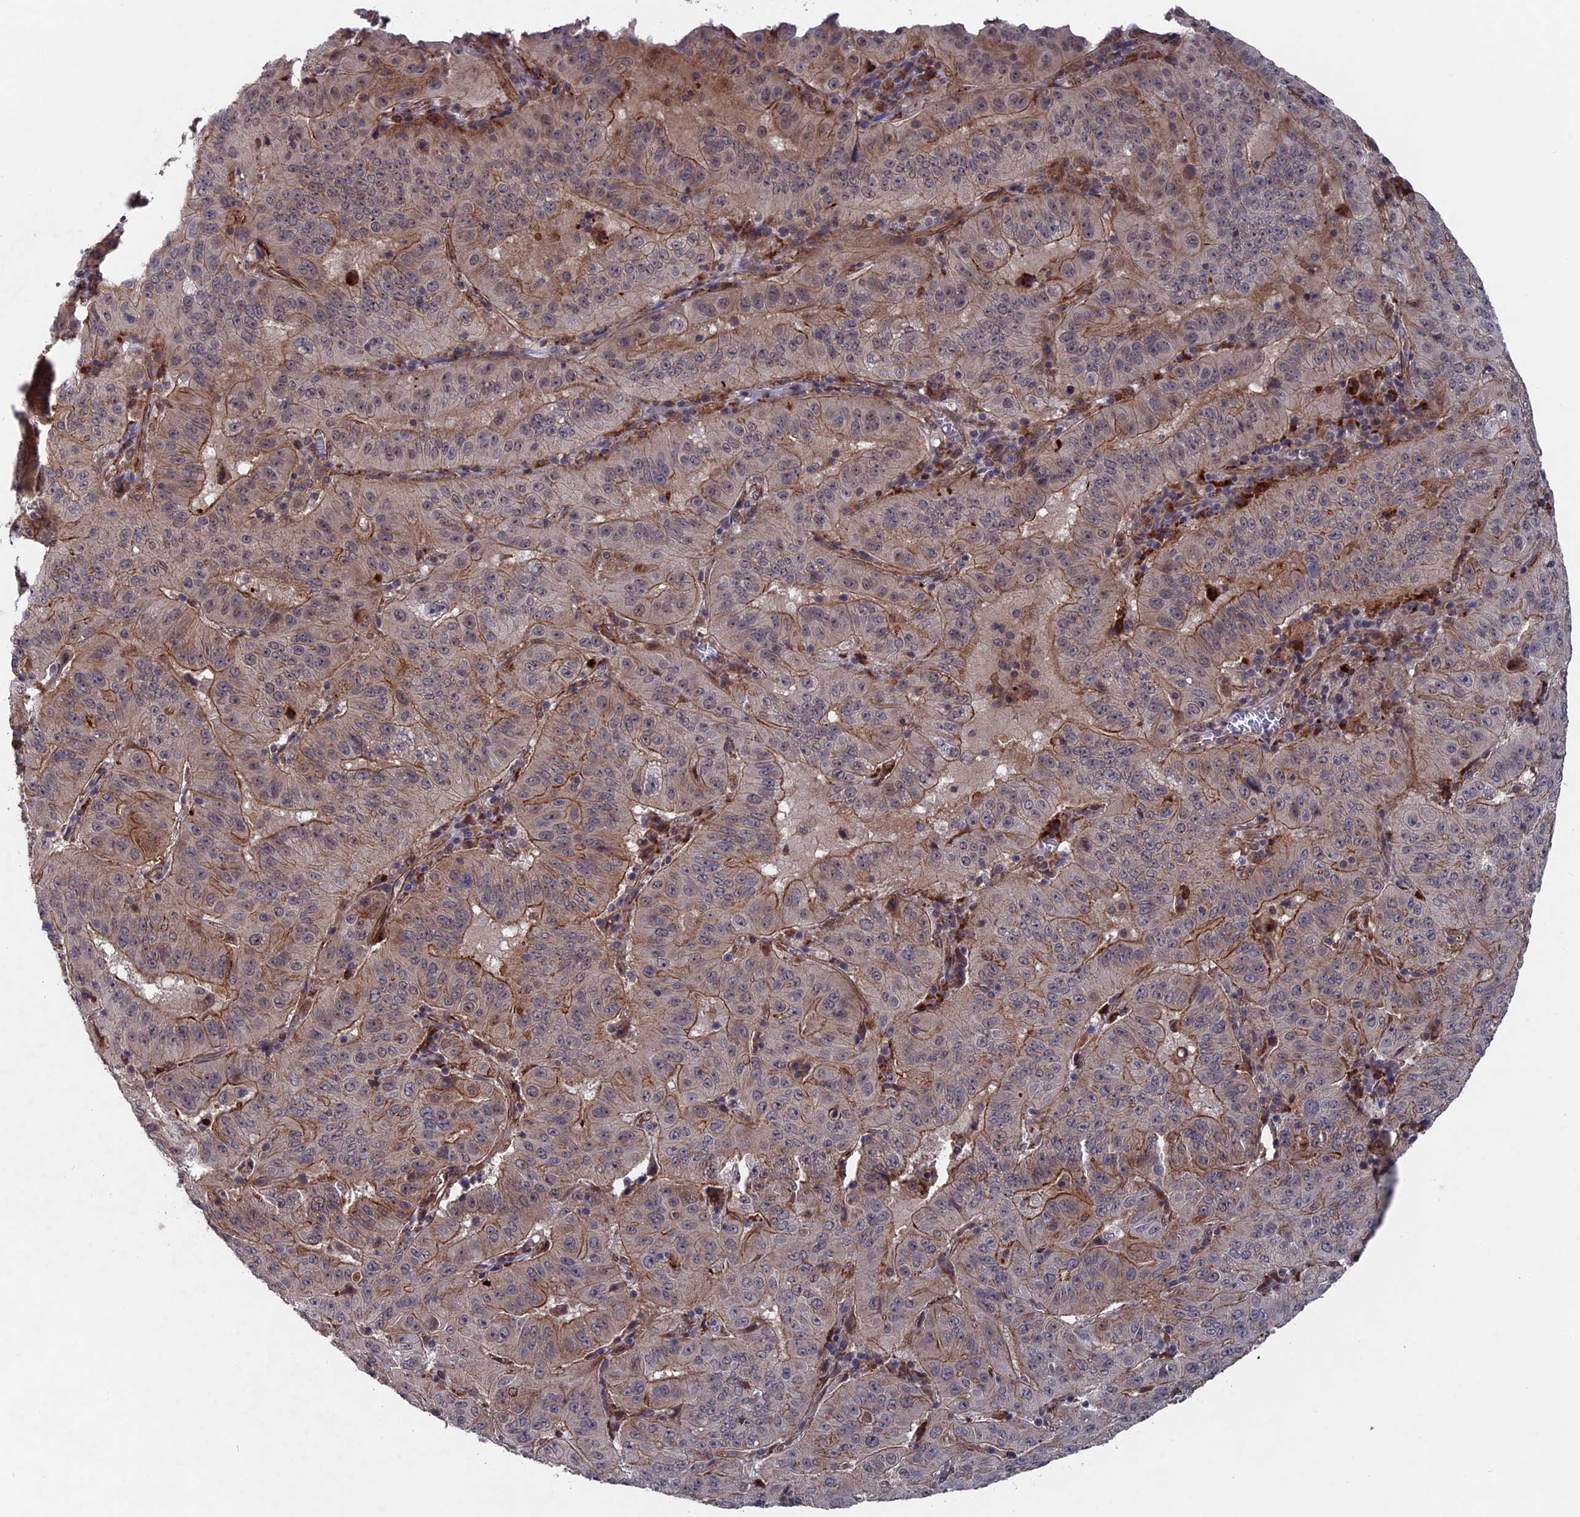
{"staining": {"intensity": "moderate", "quantity": "25%-75%", "location": "cytoplasmic/membranous"}, "tissue": "pancreatic cancer", "cell_type": "Tumor cells", "image_type": "cancer", "snomed": [{"axis": "morphology", "description": "Adenocarcinoma, NOS"}, {"axis": "topography", "description": "Pancreas"}], "caption": "Tumor cells exhibit medium levels of moderate cytoplasmic/membranous expression in about 25%-75% of cells in pancreatic cancer (adenocarcinoma).", "gene": "NOSIP", "patient": {"sex": "male", "age": 63}}